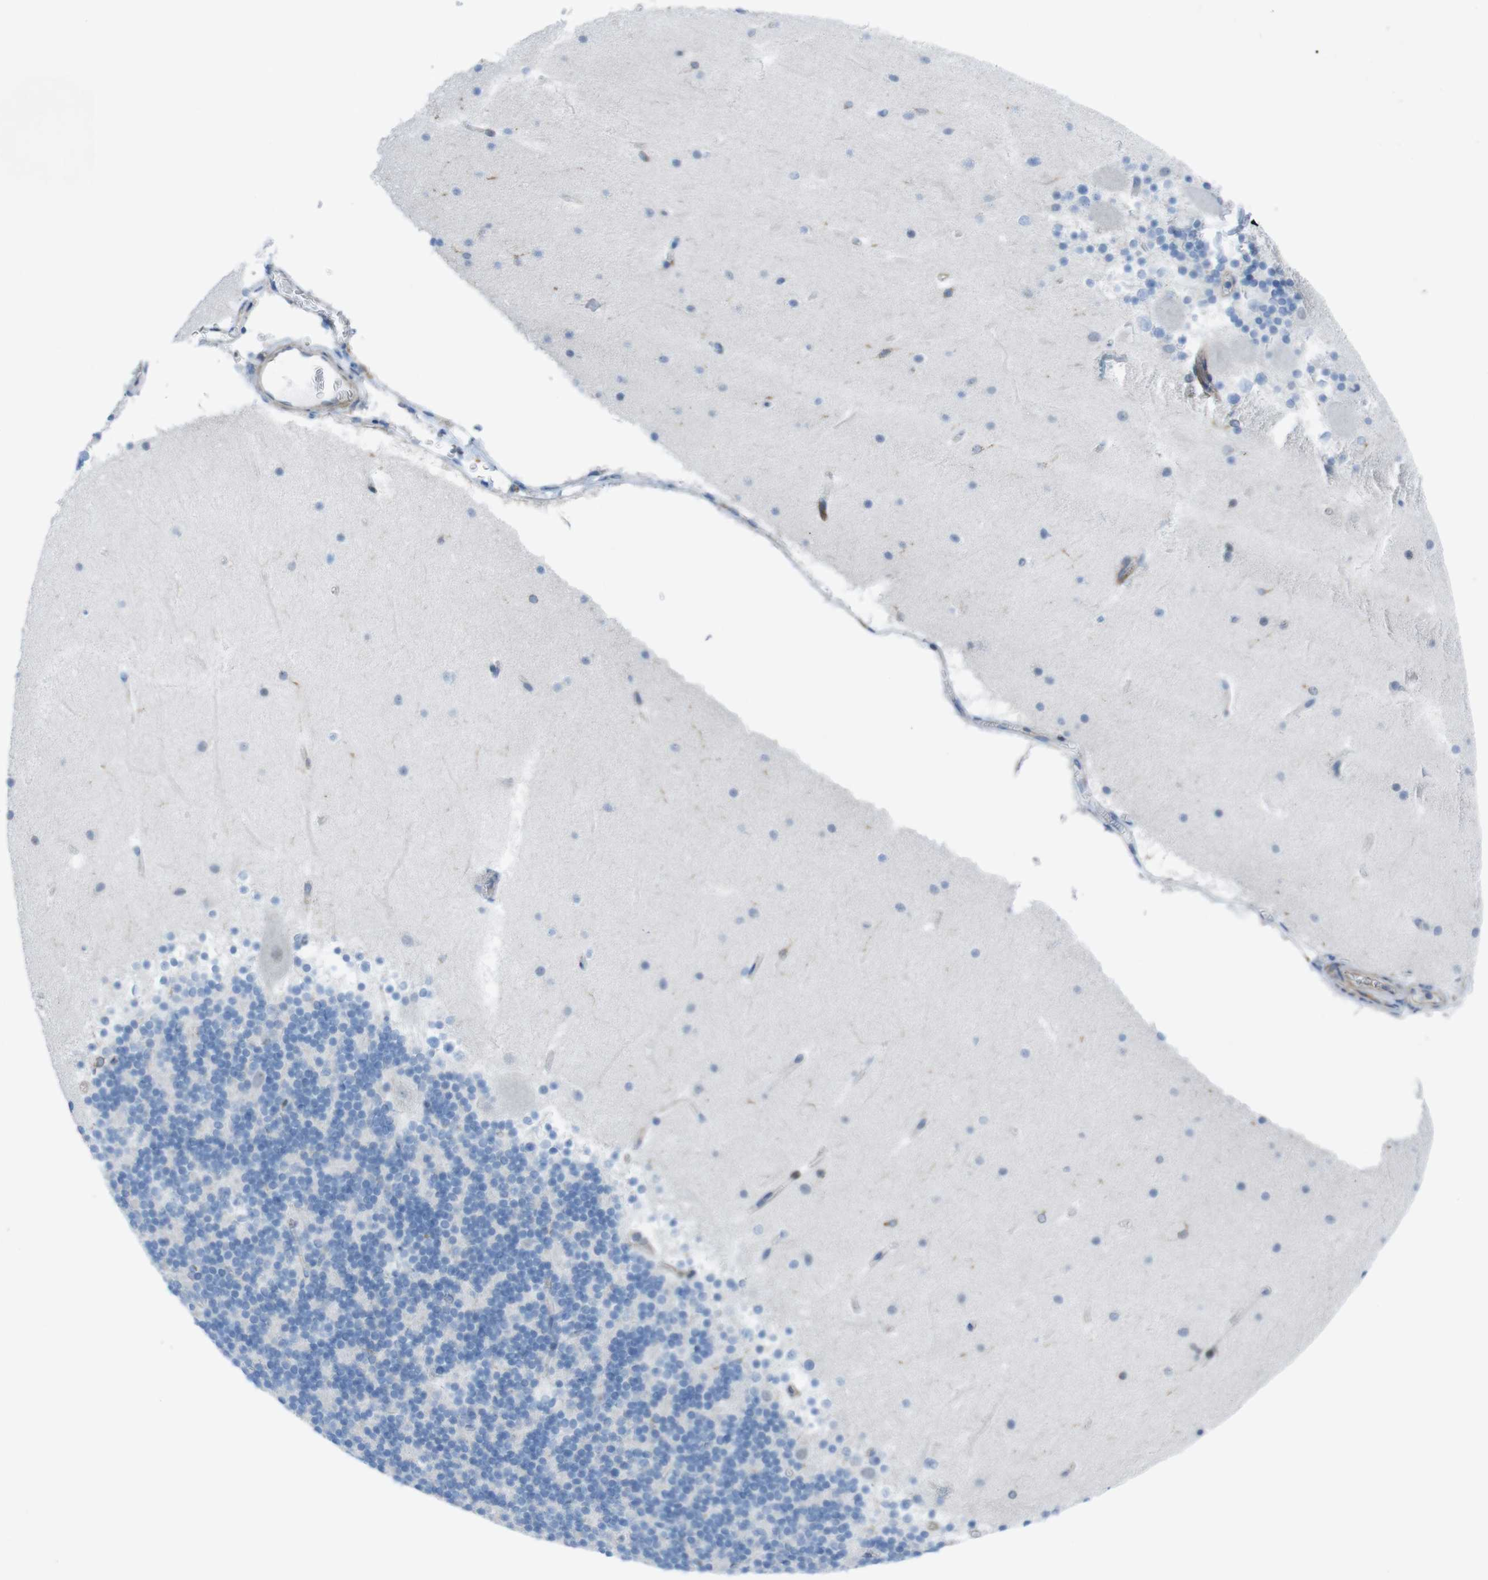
{"staining": {"intensity": "negative", "quantity": "none", "location": "none"}, "tissue": "cerebellum", "cell_type": "Cells in granular layer", "image_type": "normal", "snomed": [{"axis": "morphology", "description": "Normal tissue, NOS"}, {"axis": "topography", "description": "Cerebellum"}], "caption": "High power microscopy histopathology image of an immunohistochemistry micrograph of normal cerebellum, revealing no significant positivity in cells in granular layer.", "gene": "DIAPH2", "patient": {"sex": "female", "age": 19}}